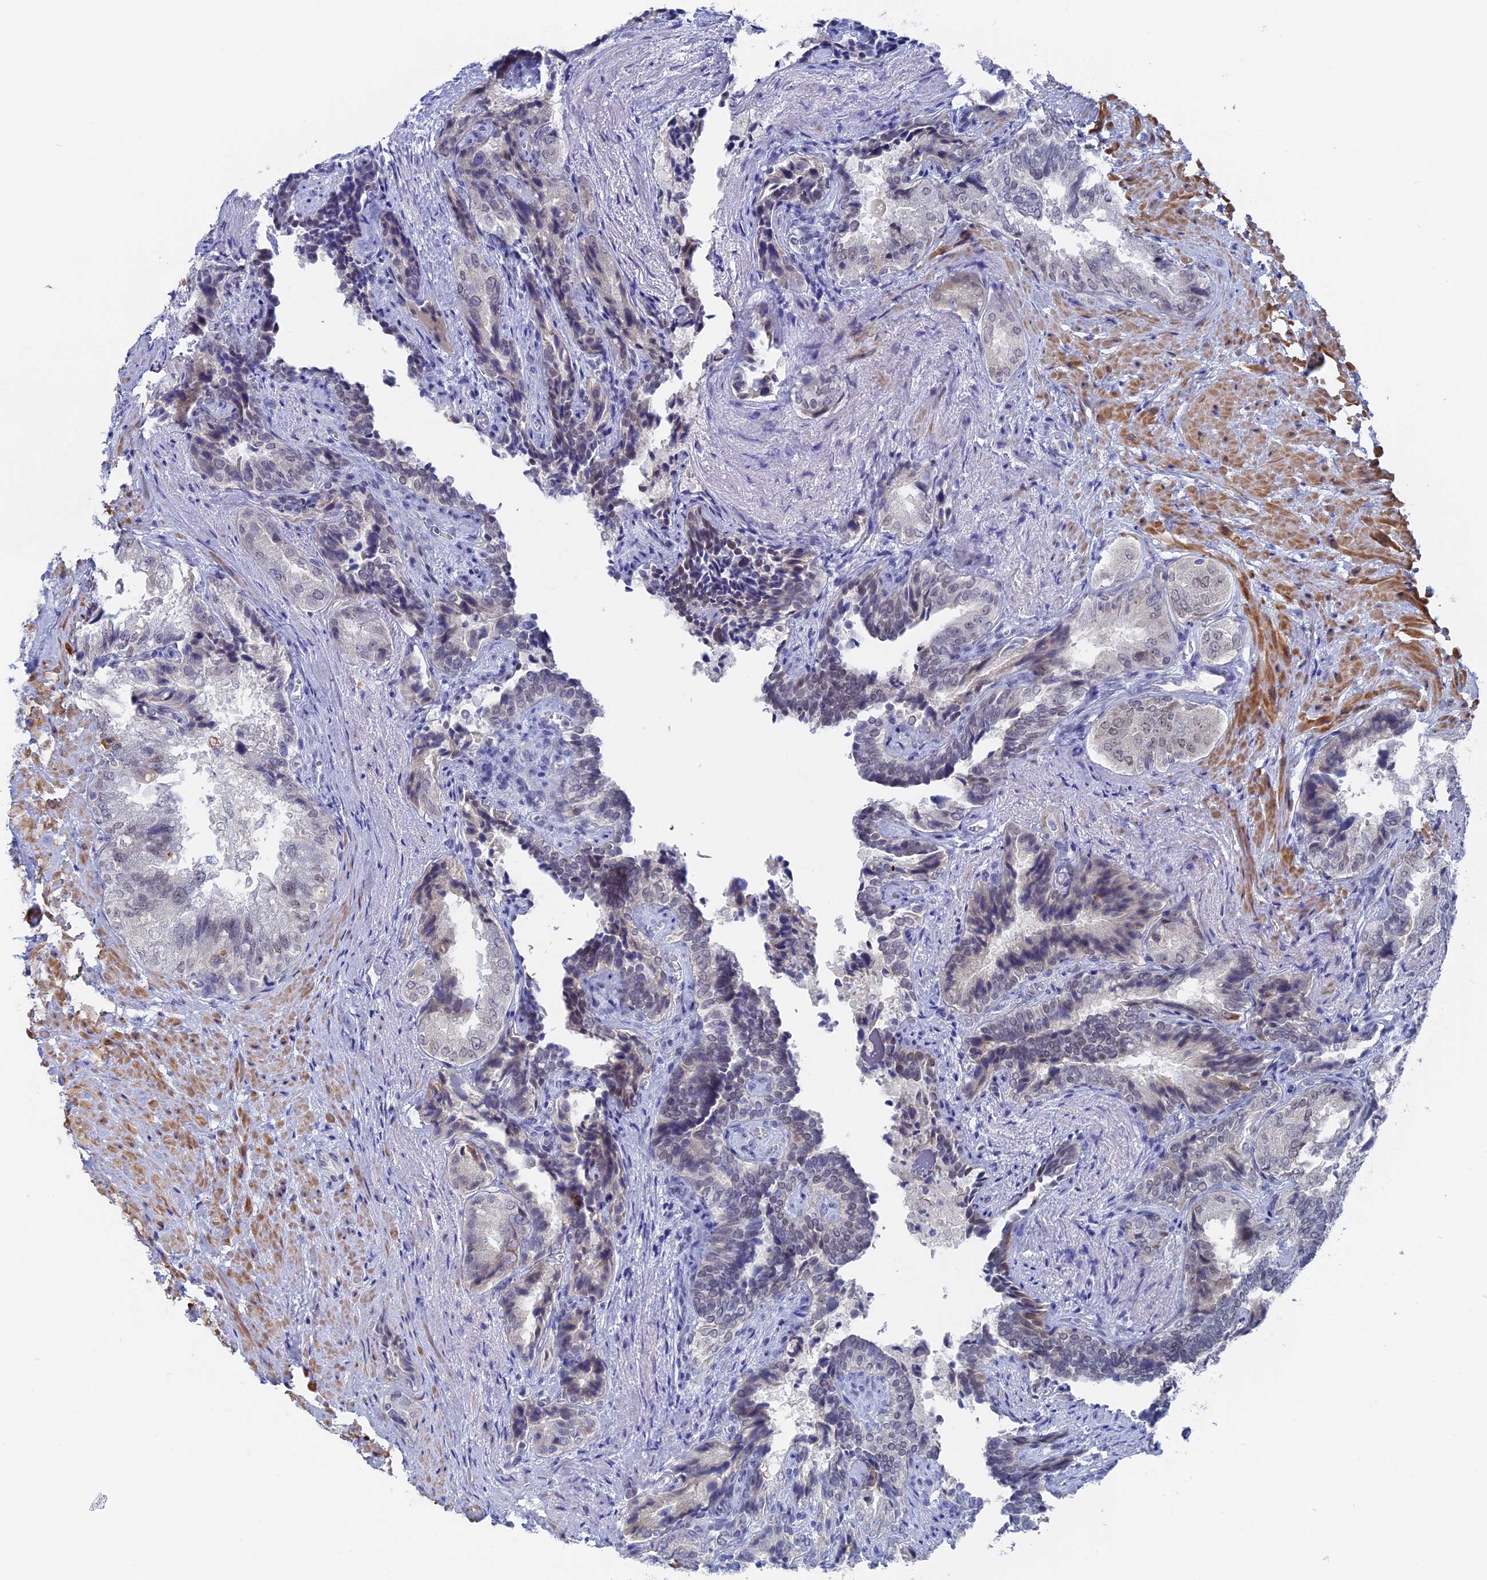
{"staining": {"intensity": "weak", "quantity": "25%-75%", "location": "nuclear"}, "tissue": "seminal vesicle", "cell_type": "Glandular cells", "image_type": "normal", "snomed": [{"axis": "morphology", "description": "Normal tissue, NOS"}, {"axis": "topography", "description": "Seminal veicle"}, {"axis": "topography", "description": "Peripheral nerve tissue"}], "caption": "Immunohistochemical staining of normal seminal vesicle demonstrates 25%-75% levels of weak nuclear protein staining in approximately 25%-75% of glandular cells.", "gene": "BRD2", "patient": {"sex": "male", "age": 63}}